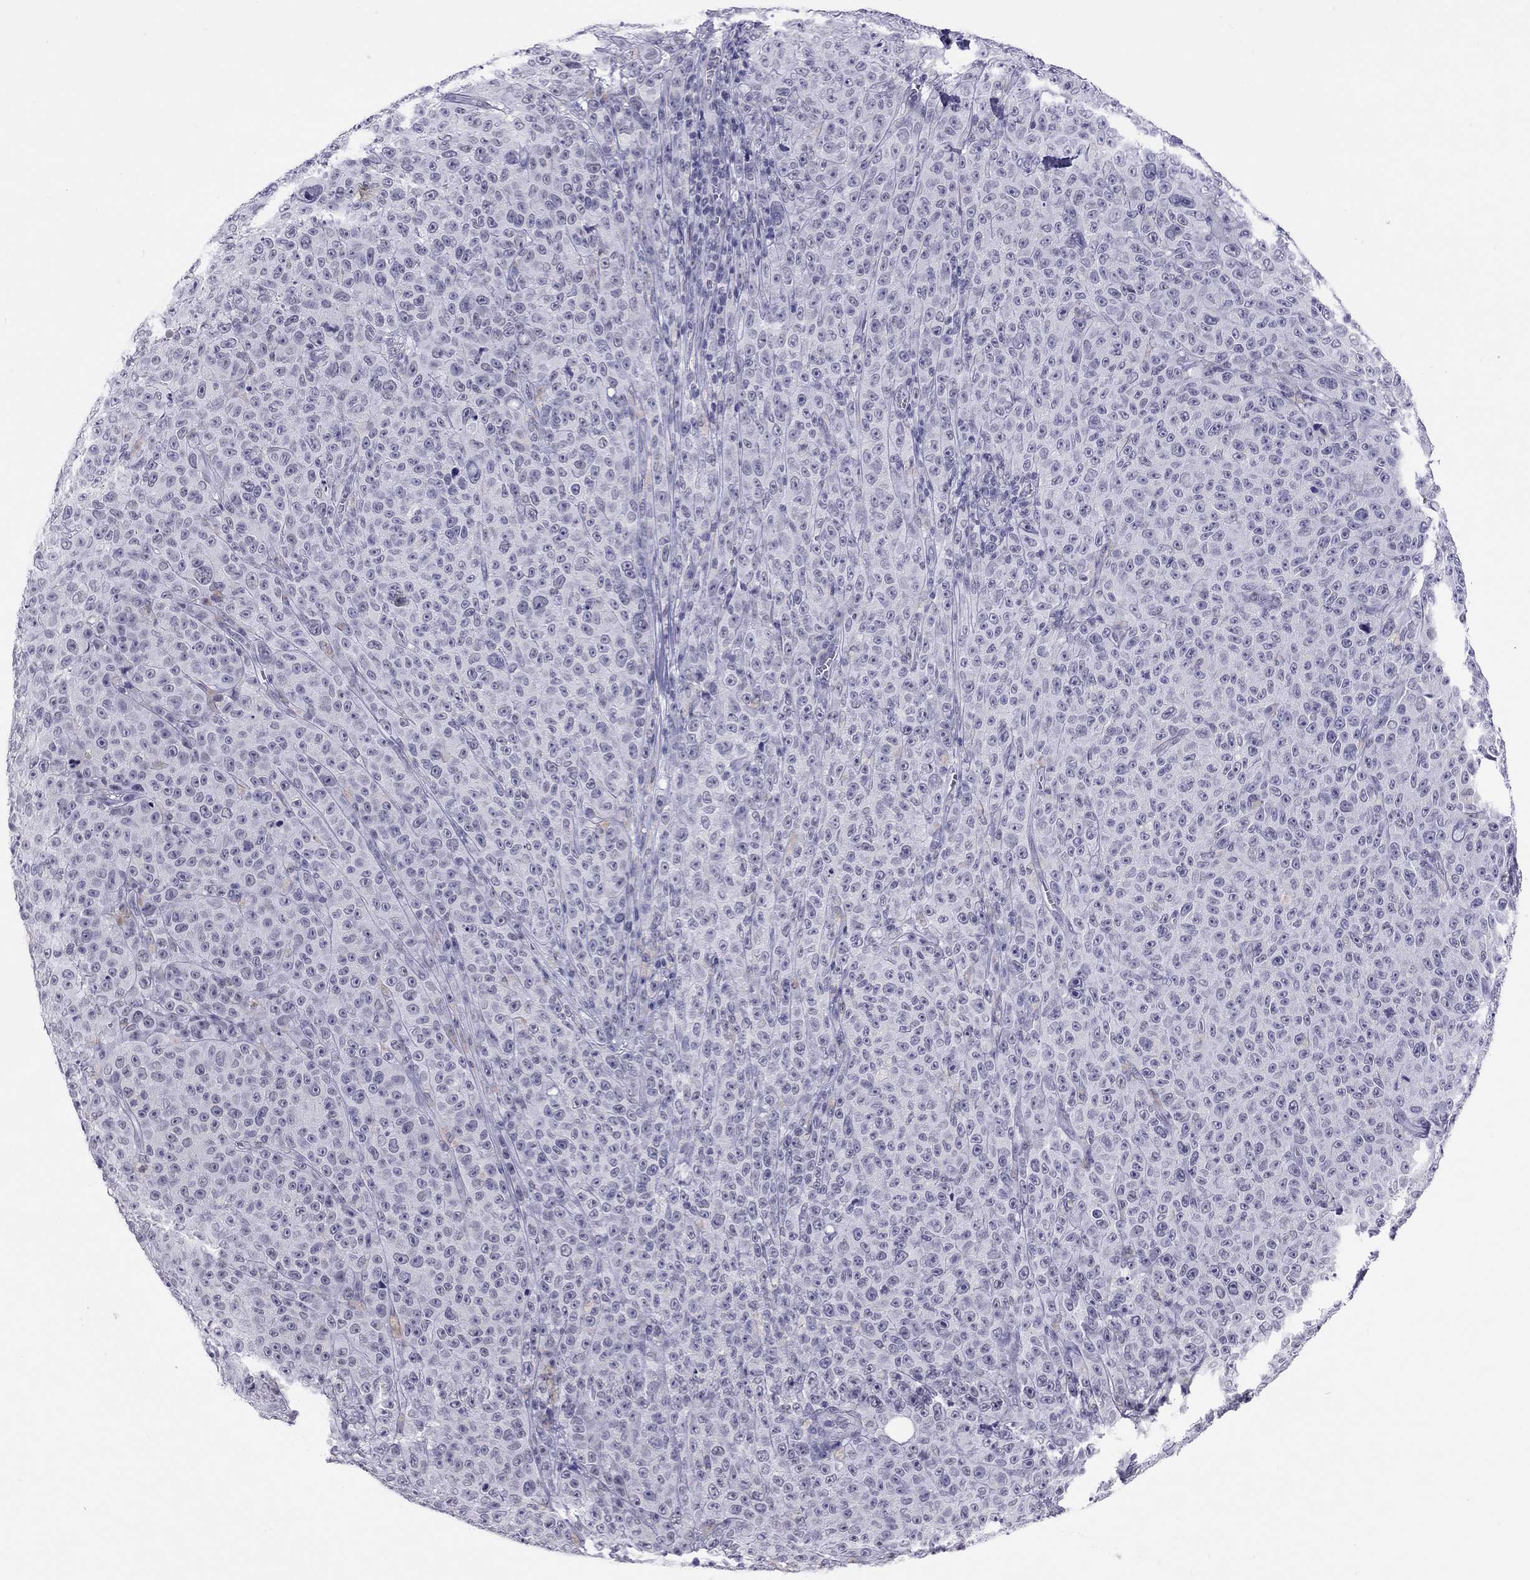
{"staining": {"intensity": "negative", "quantity": "none", "location": "none"}, "tissue": "melanoma", "cell_type": "Tumor cells", "image_type": "cancer", "snomed": [{"axis": "morphology", "description": "Malignant melanoma, NOS"}, {"axis": "topography", "description": "Skin"}], "caption": "Photomicrograph shows no protein positivity in tumor cells of melanoma tissue.", "gene": "JHY", "patient": {"sex": "female", "age": 82}}